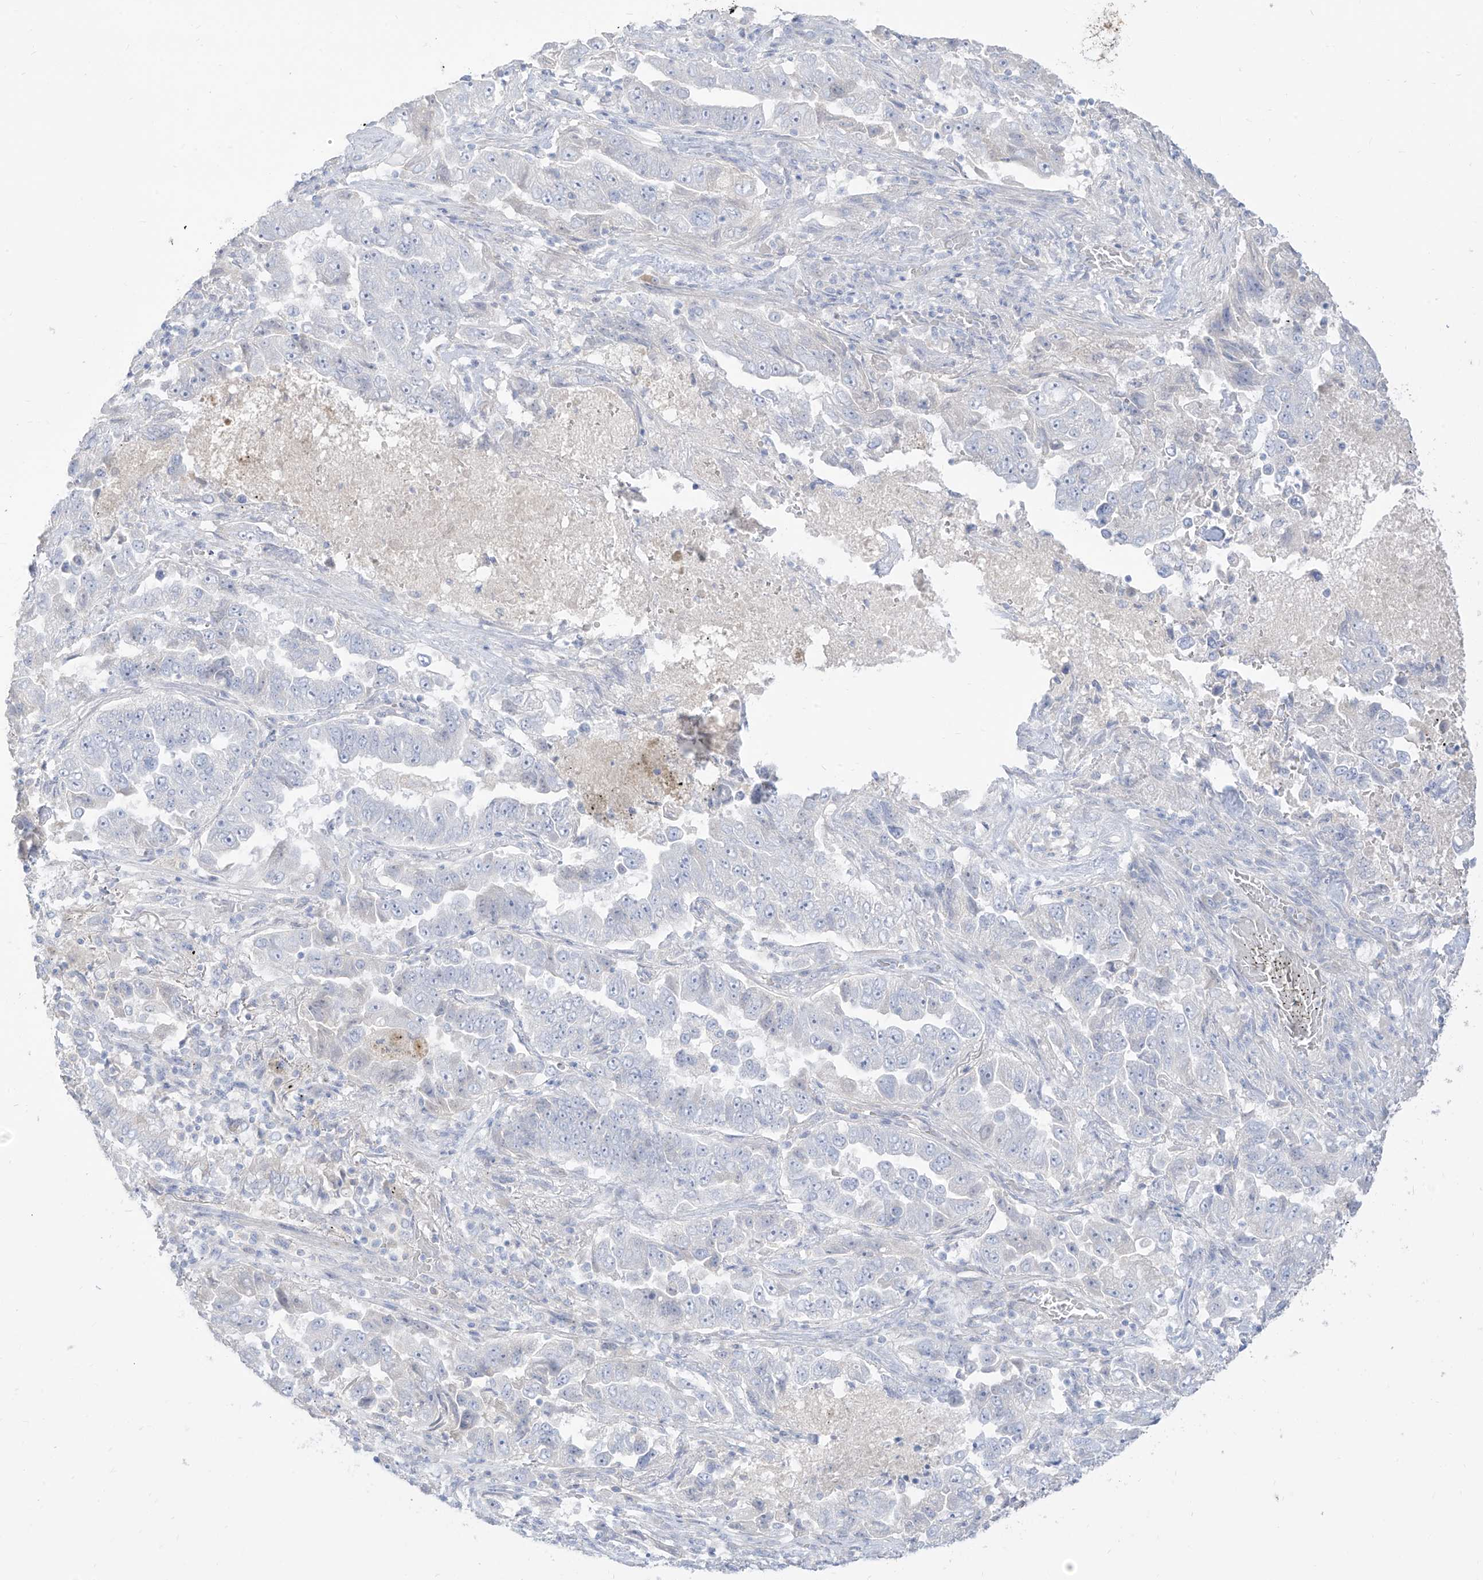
{"staining": {"intensity": "negative", "quantity": "none", "location": "none"}, "tissue": "lung cancer", "cell_type": "Tumor cells", "image_type": "cancer", "snomed": [{"axis": "morphology", "description": "Adenocarcinoma, NOS"}, {"axis": "topography", "description": "Lung"}], "caption": "This is an IHC photomicrograph of lung cancer (adenocarcinoma). There is no expression in tumor cells.", "gene": "ARHGEF40", "patient": {"sex": "female", "age": 51}}